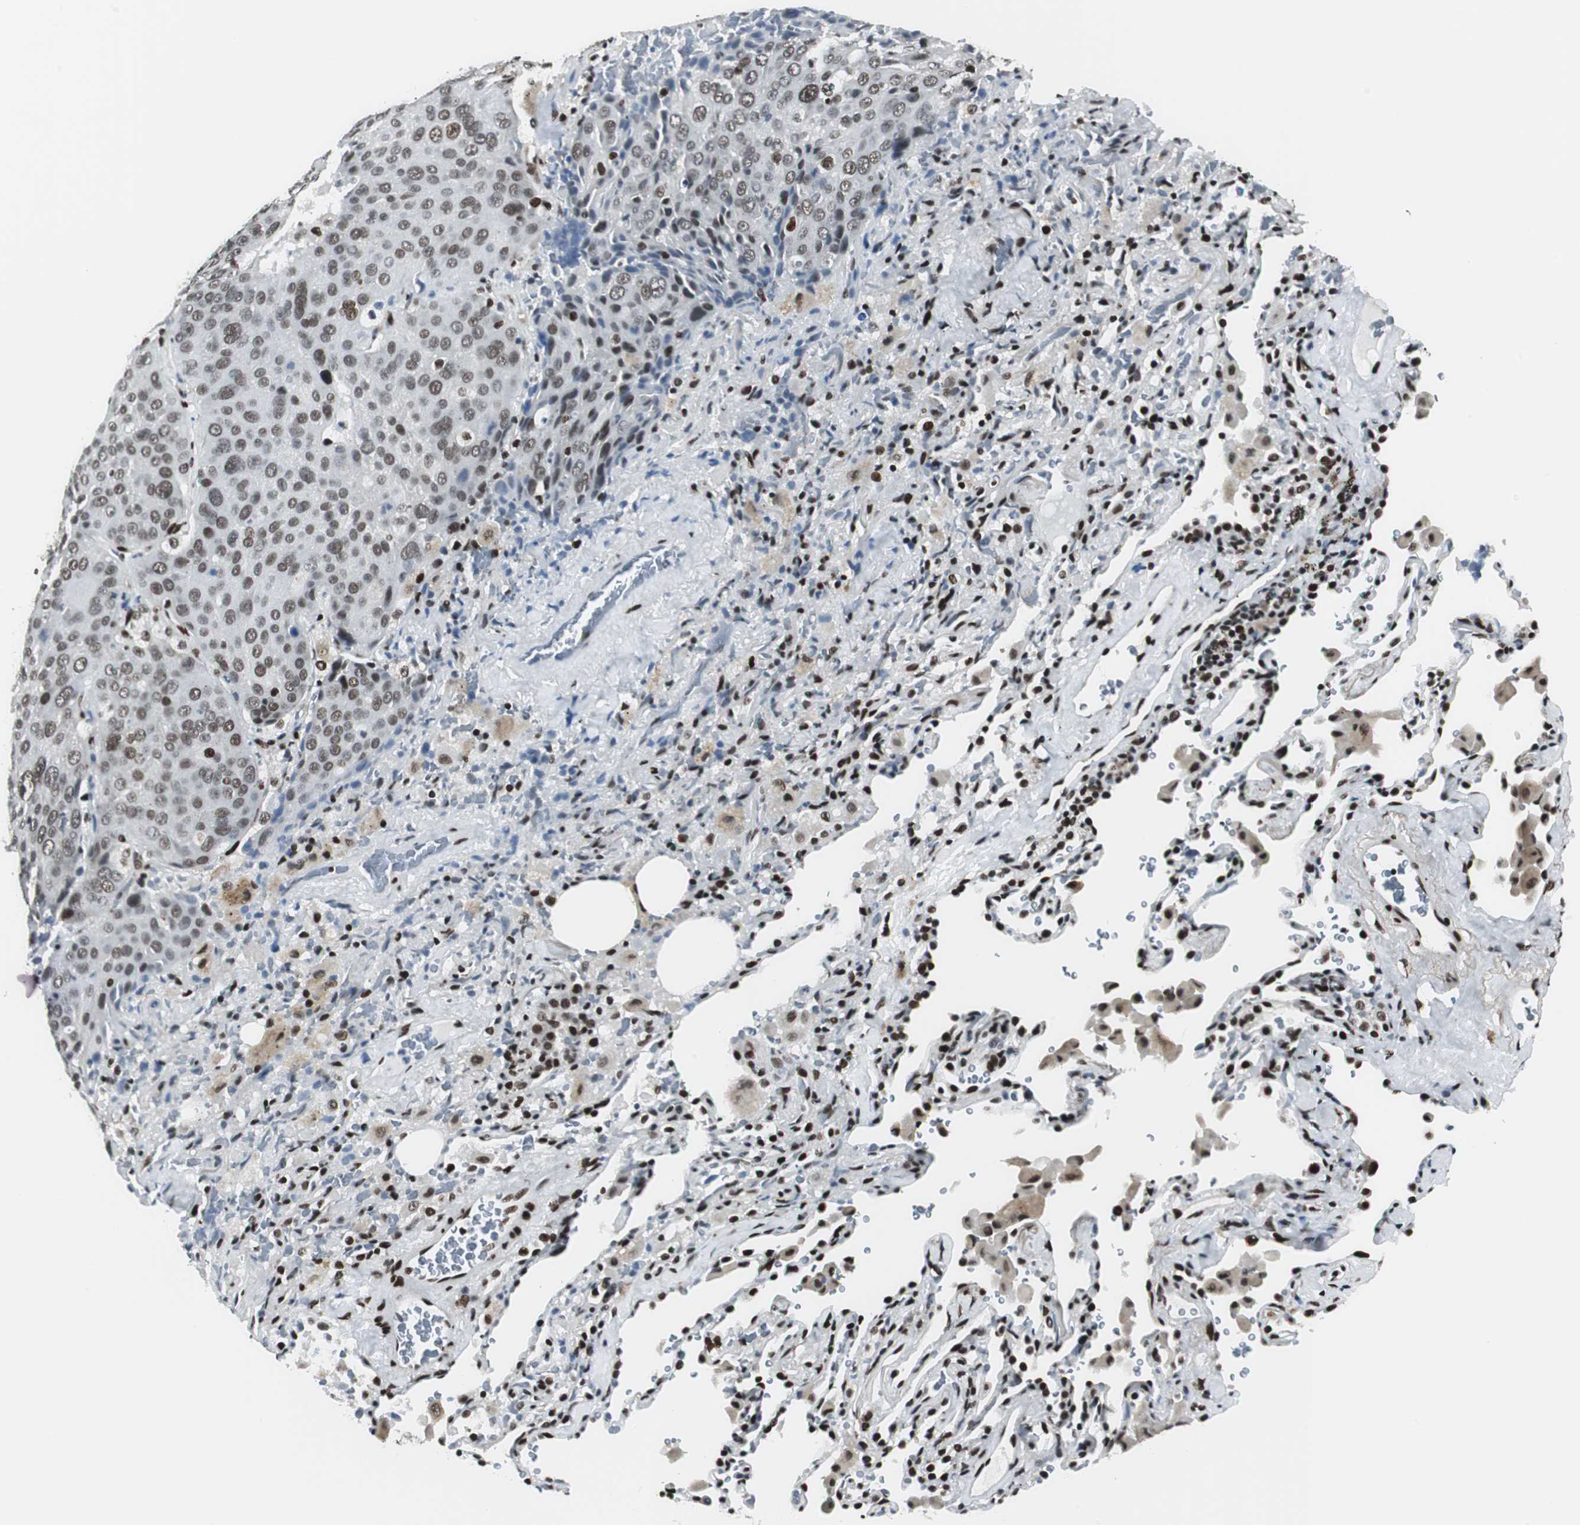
{"staining": {"intensity": "moderate", "quantity": ">75%", "location": "nuclear"}, "tissue": "lung cancer", "cell_type": "Tumor cells", "image_type": "cancer", "snomed": [{"axis": "morphology", "description": "Squamous cell carcinoma, NOS"}, {"axis": "topography", "description": "Lung"}], "caption": "The immunohistochemical stain shows moderate nuclear staining in tumor cells of lung cancer (squamous cell carcinoma) tissue.", "gene": "MEF2D", "patient": {"sex": "male", "age": 54}}